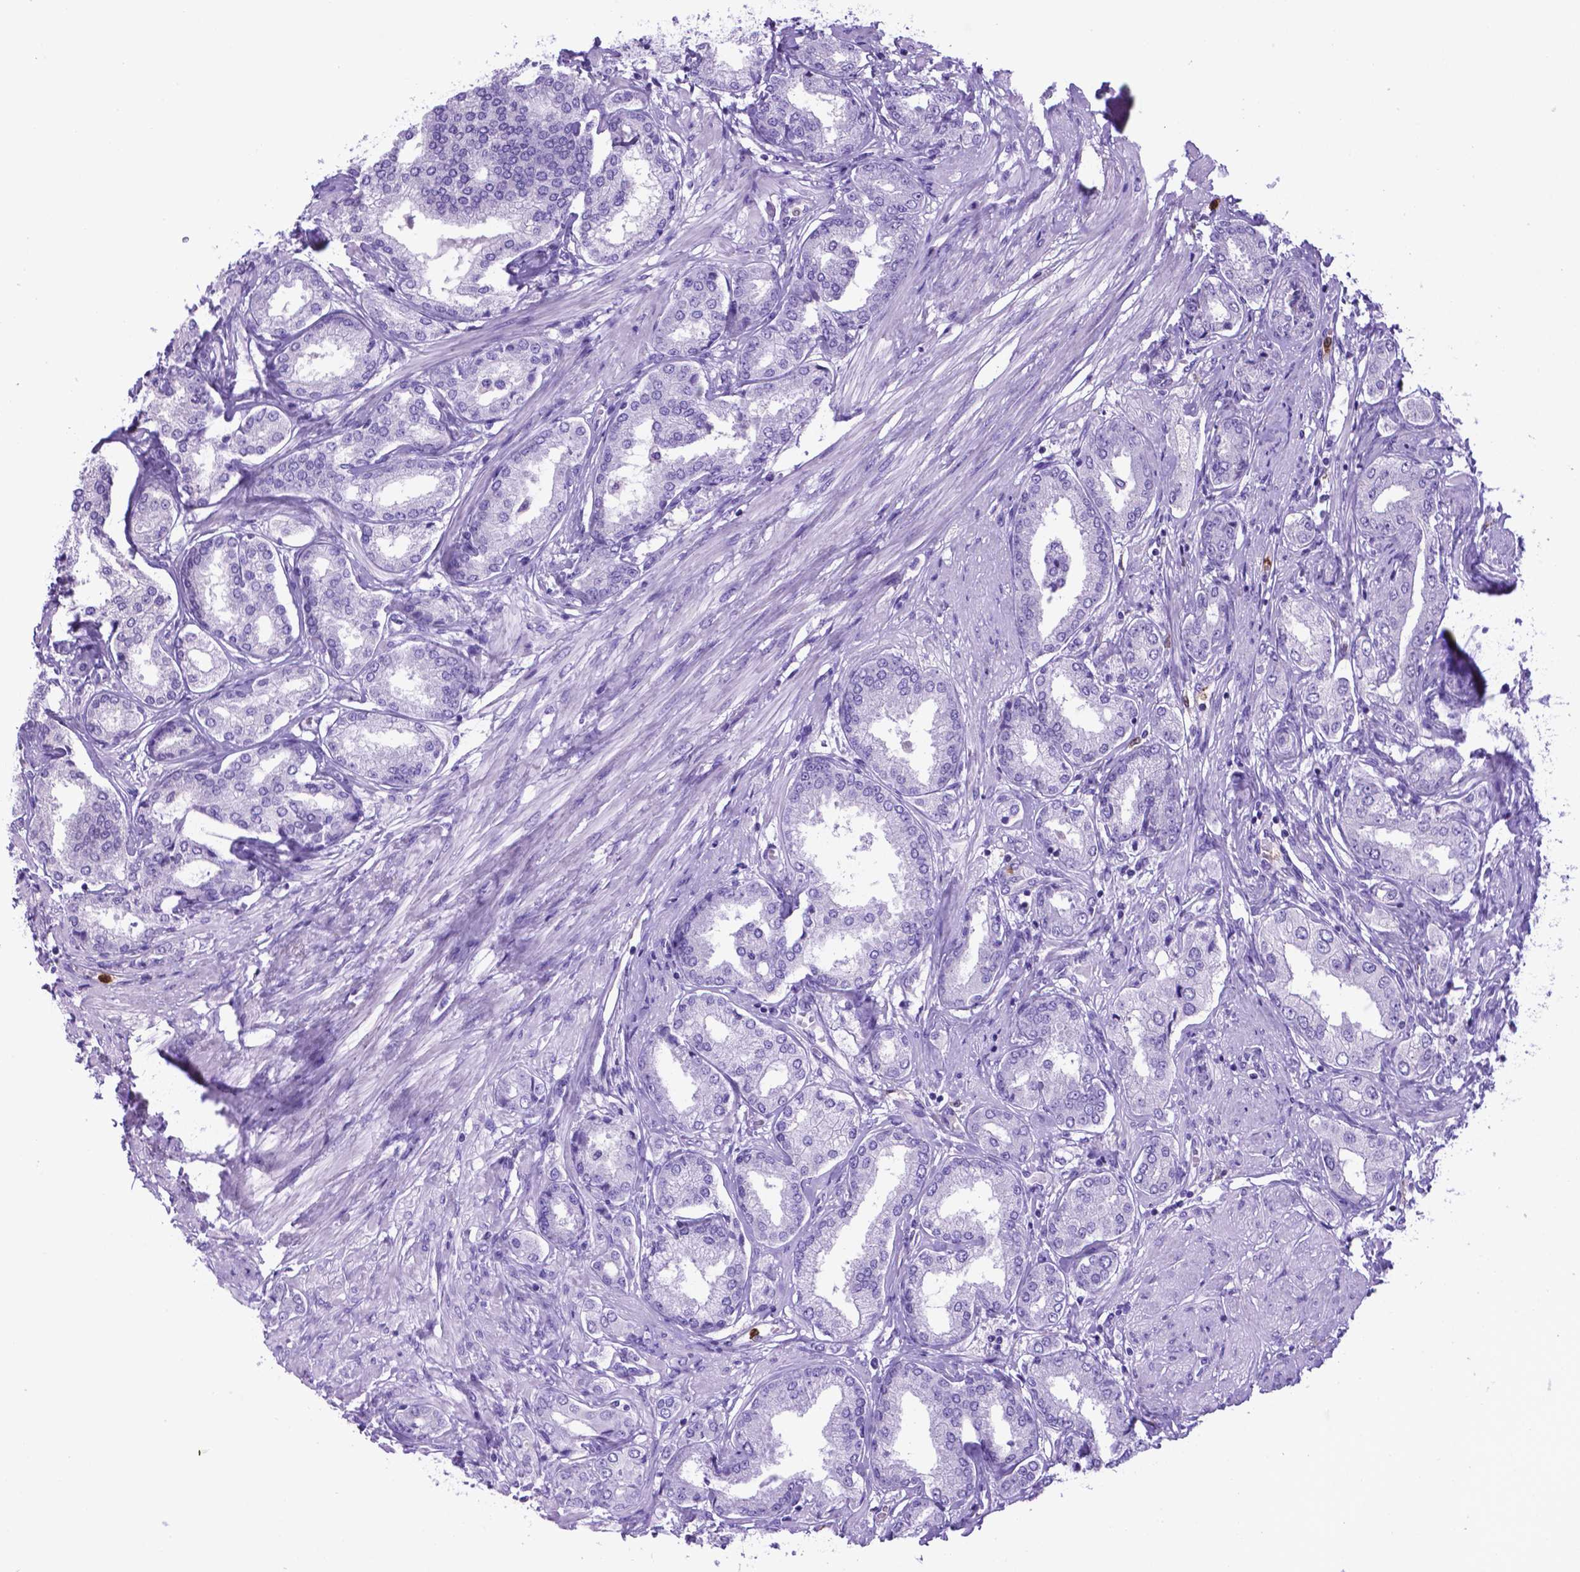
{"staining": {"intensity": "negative", "quantity": "none", "location": "none"}, "tissue": "prostate cancer", "cell_type": "Tumor cells", "image_type": "cancer", "snomed": [{"axis": "morphology", "description": "Adenocarcinoma, NOS"}, {"axis": "topography", "description": "Prostate"}], "caption": "Immunohistochemistry (IHC) histopathology image of neoplastic tissue: adenocarcinoma (prostate) stained with DAB shows no significant protein positivity in tumor cells. (Stains: DAB (3,3'-diaminobenzidine) immunohistochemistry with hematoxylin counter stain, Microscopy: brightfield microscopy at high magnification).", "gene": "LZTR1", "patient": {"sex": "male", "age": 63}}